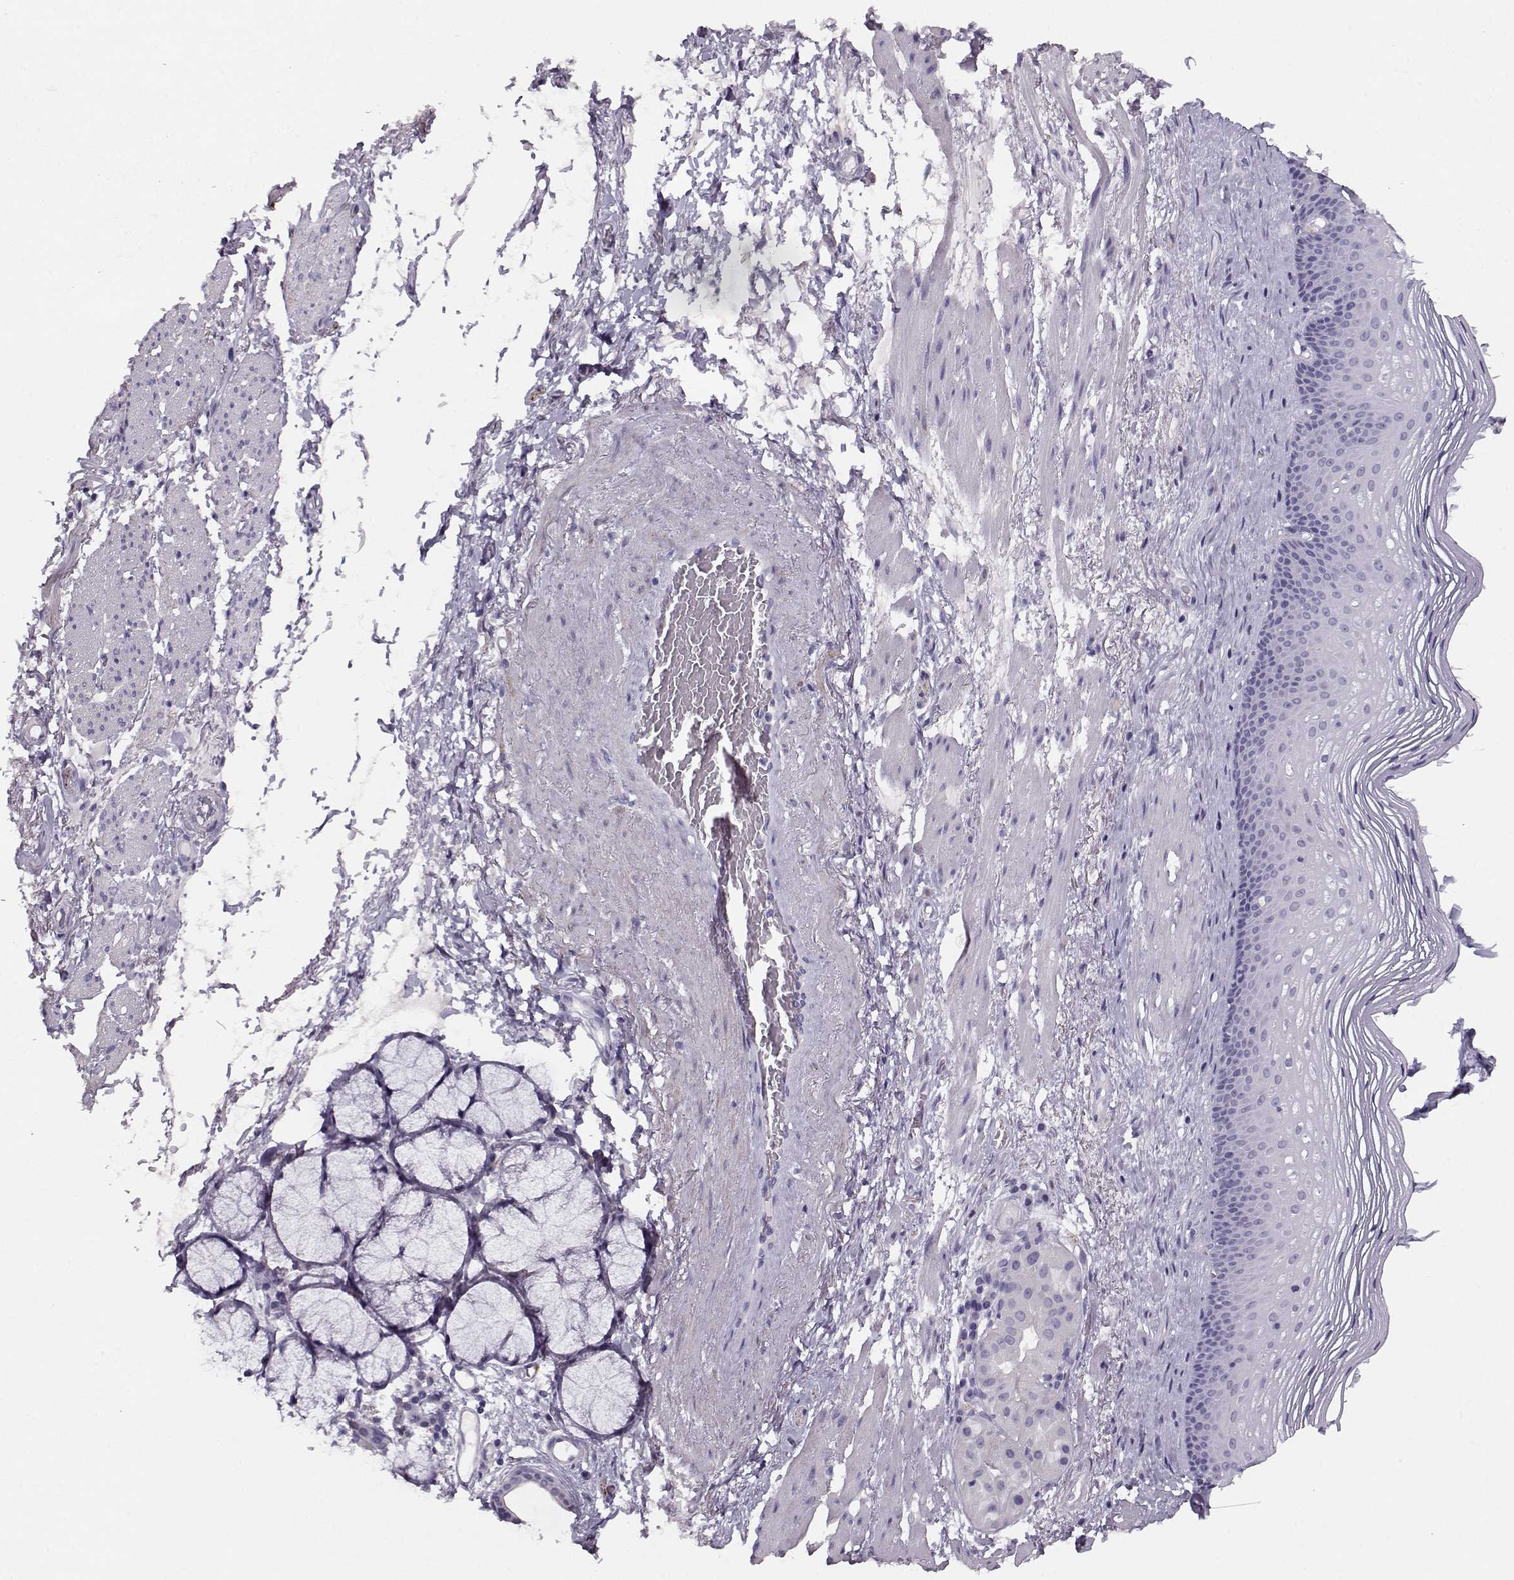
{"staining": {"intensity": "negative", "quantity": "none", "location": "none"}, "tissue": "esophagus", "cell_type": "Squamous epithelial cells", "image_type": "normal", "snomed": [{"axis": "morphology", "description": "Normal tissue, NOS"}, {"axis": "topography", "description": "Esophagus"}], "caption": "Immunohistochemistry (IHC) of unremarkable esophagus shows no expression in squamous epithelial cells.", "gene": "RBM44", "patient": {"sex": "male", "age": 76}}